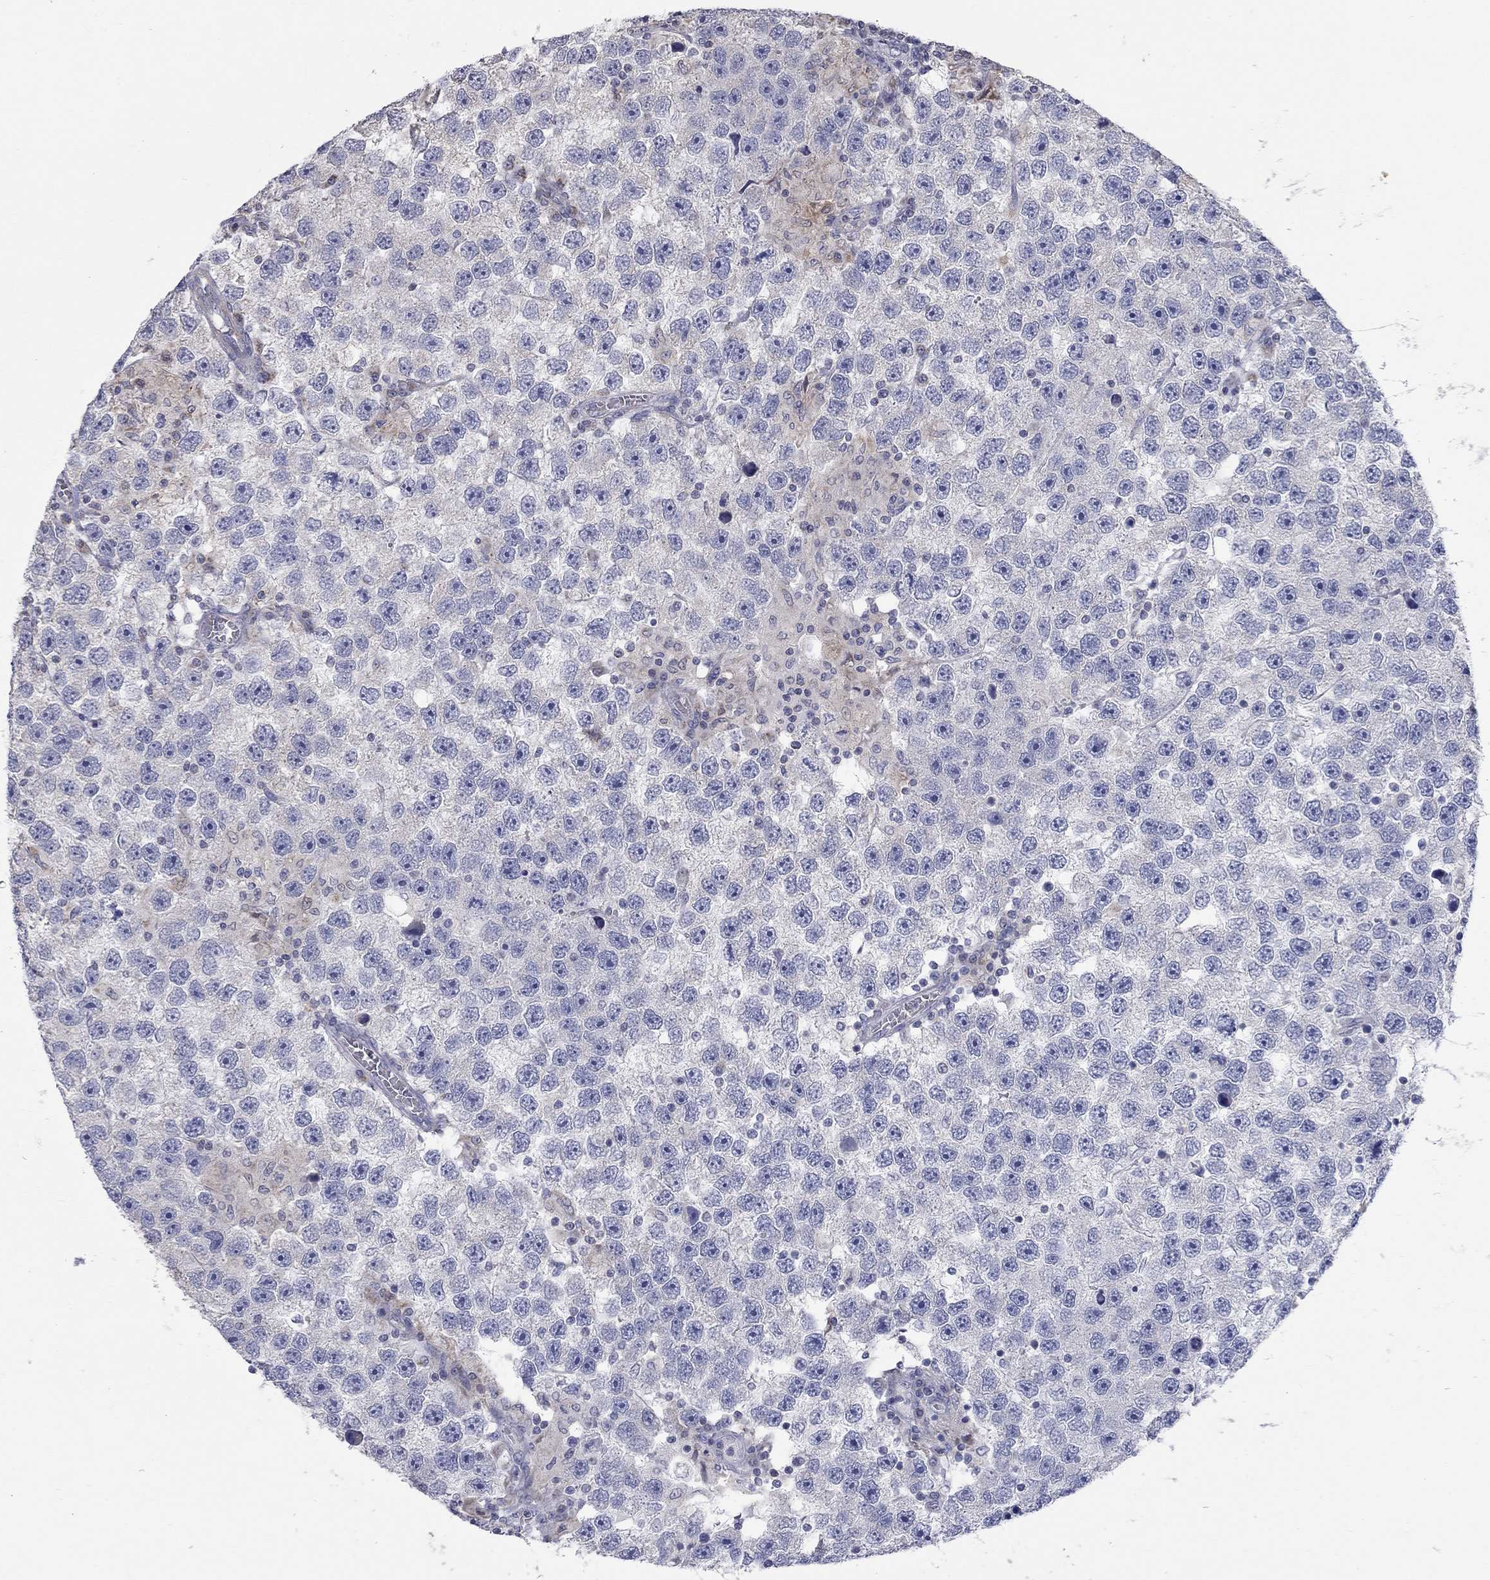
{"staining": {"intensity": "negative", "quantity": "none", "location": "none"}, "tissue": "testis cancer", "cell_type": "Tumor cells", "image_type": "cancer", "snomed": [{"axis": "morphology", "description": "Seminoma, NOS"}, {"axis": "topography", "description": "Testis"}], "caption": "An IHC histopathology image of testis cancer is shown. There is no staining in tumor cells of testis cancer.", "gene": "CFAP161", "patient": {"sex": "male", "age": 26}}